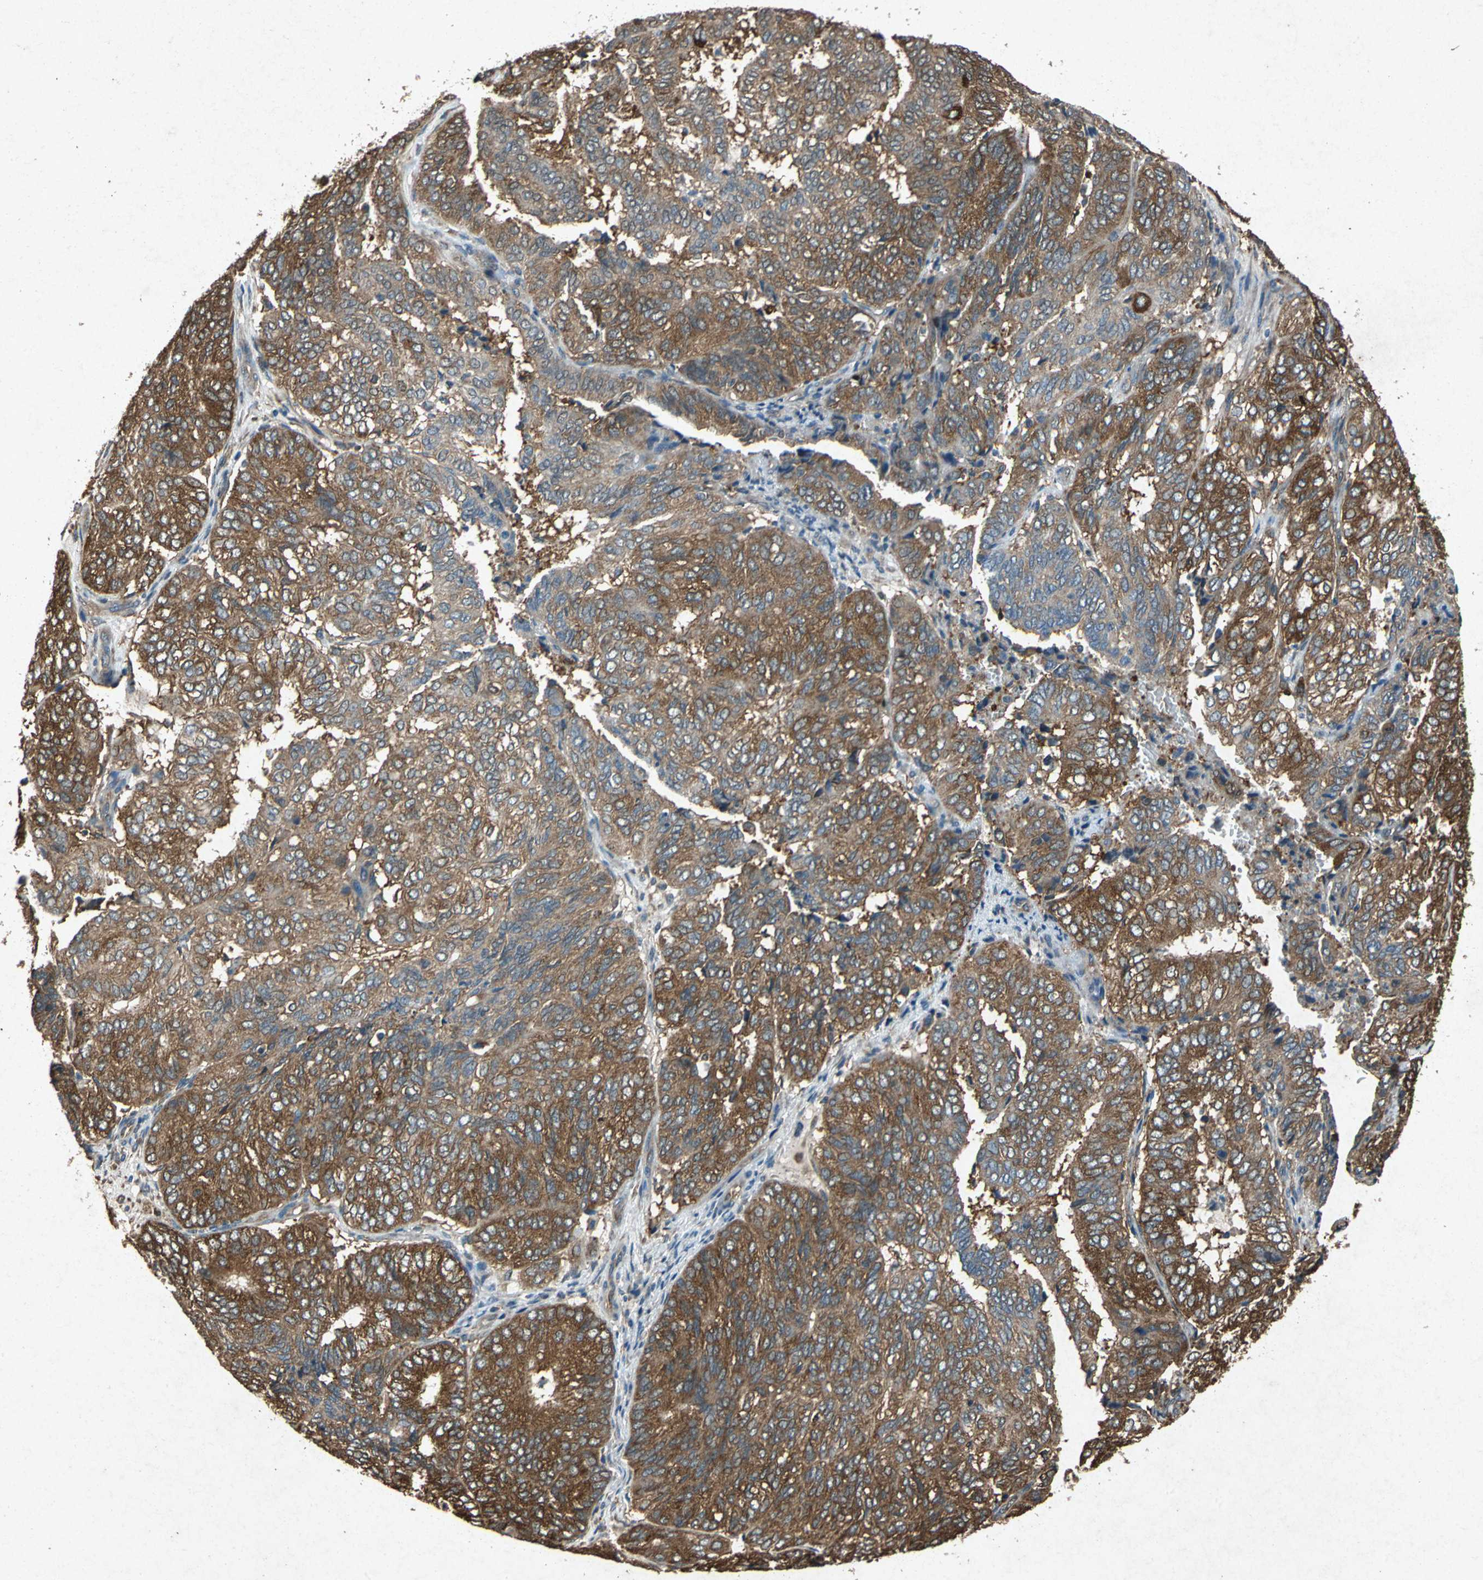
{"staining": {"intensity": "moderate", "quantity": ">75%", "location": "cytoplasmic/membranous"}, "tissue": "endometrial cancer", "cell_type": "Tumor cells", "image_type": "cancer", "snomed": [{"axis": "morphology", "description": "Adenocarcinoma, NOS"}, {"axis": "topography", "description": "Uterus"}], "caption": "A brown stain highlights moderate cytoplasmic/membranous positivity of a protein in endometrial adenocarcinoma tumor cells.", "gene": "HSP90AB1", "patient": {"sex": "female", "age": 60}}